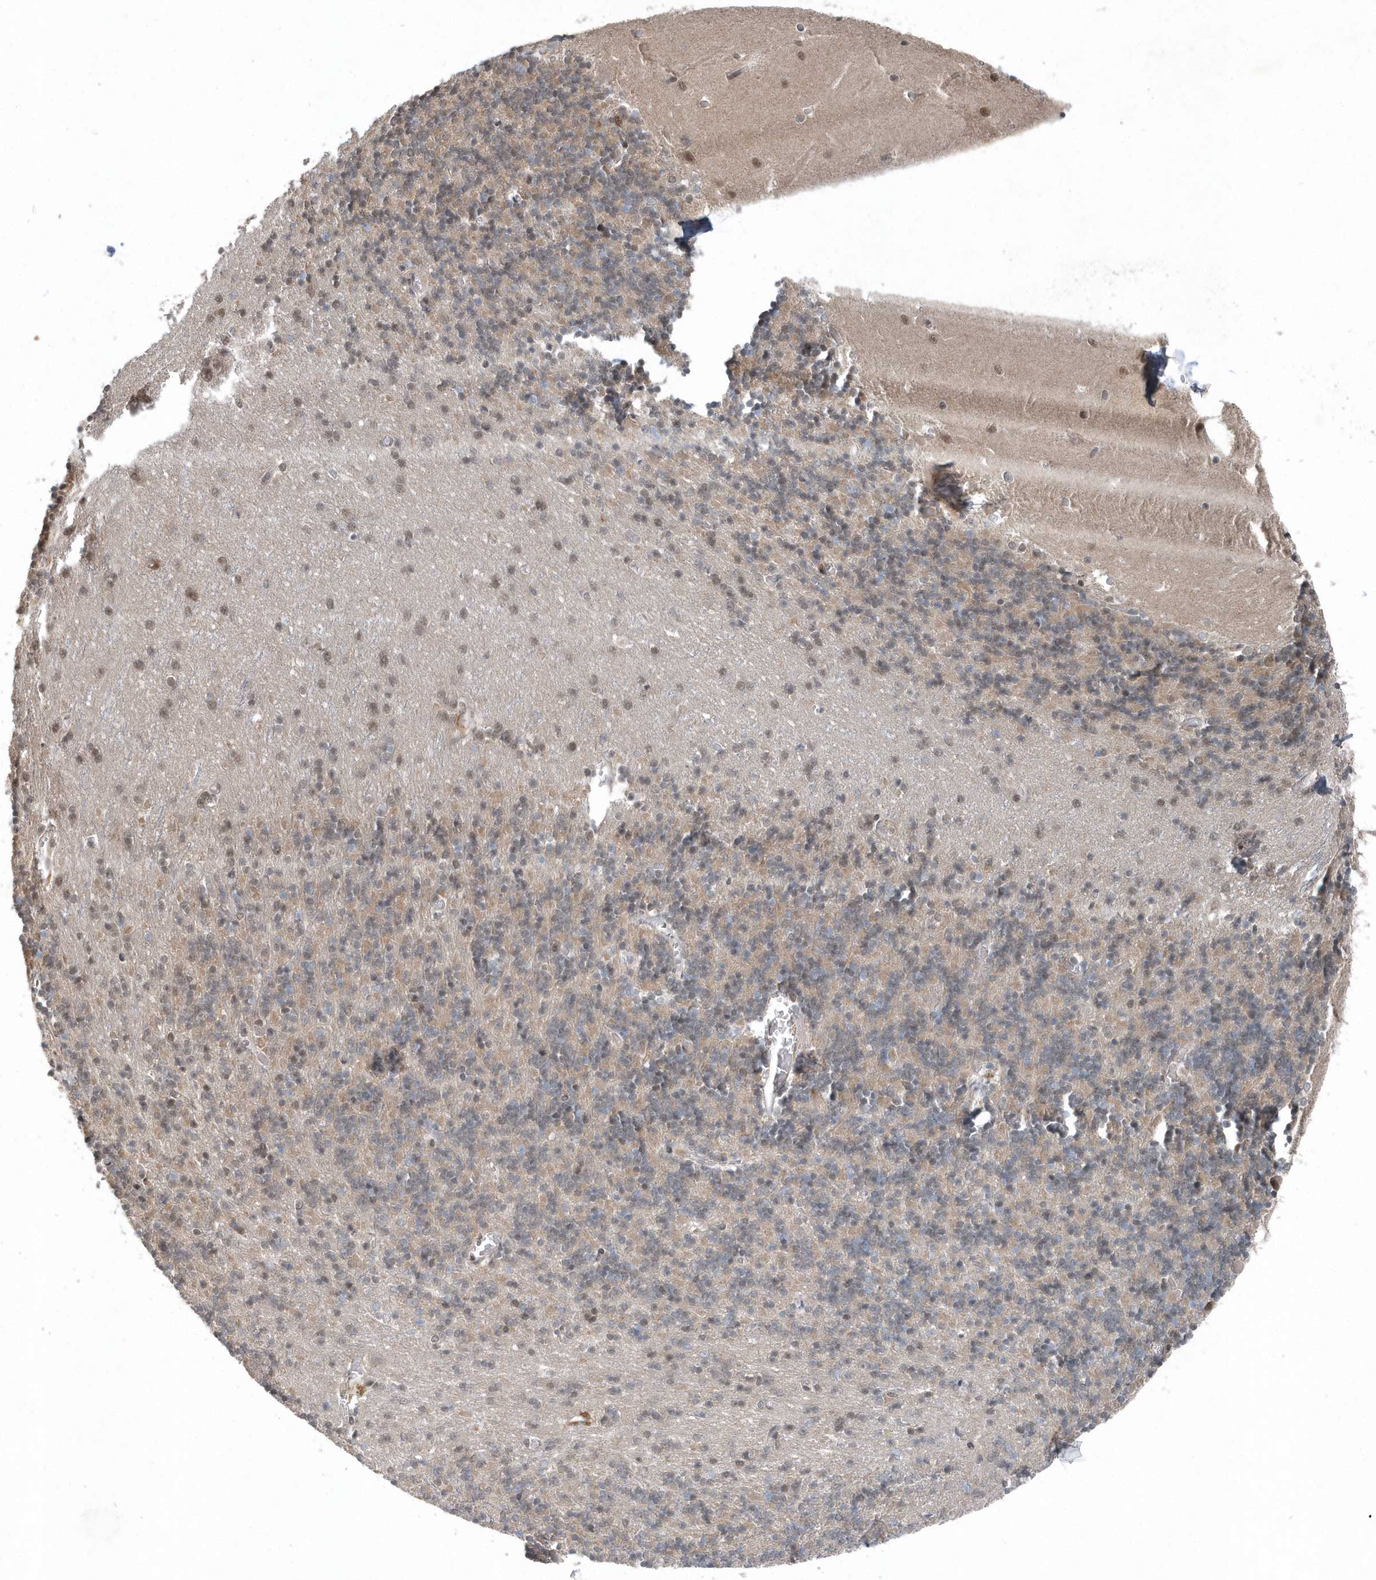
{"staining": {"intensity": "weak", "quantity": "25%-75%", "location": "cytoplasmic/membranous,nuclear"}, "tissue": "cerebellum", "cell_type": "Cells in granular layer", "image_type": "normal", "snomed": [{"axis": "morphology", "description": "Normal tissue, NOS"}, {"axis": "topography", "description": "Cerebellum"}], "caption": "The immunohistochemical stain shows weak cytoplasmic/membranous,nuclear positivity in cells in granular layer of benign cerebellum. The protein is shown in brown color, while the nuclei are stained blue.", "gene": "QTRT2", "patient": {"sex": "male", "age": 37}}